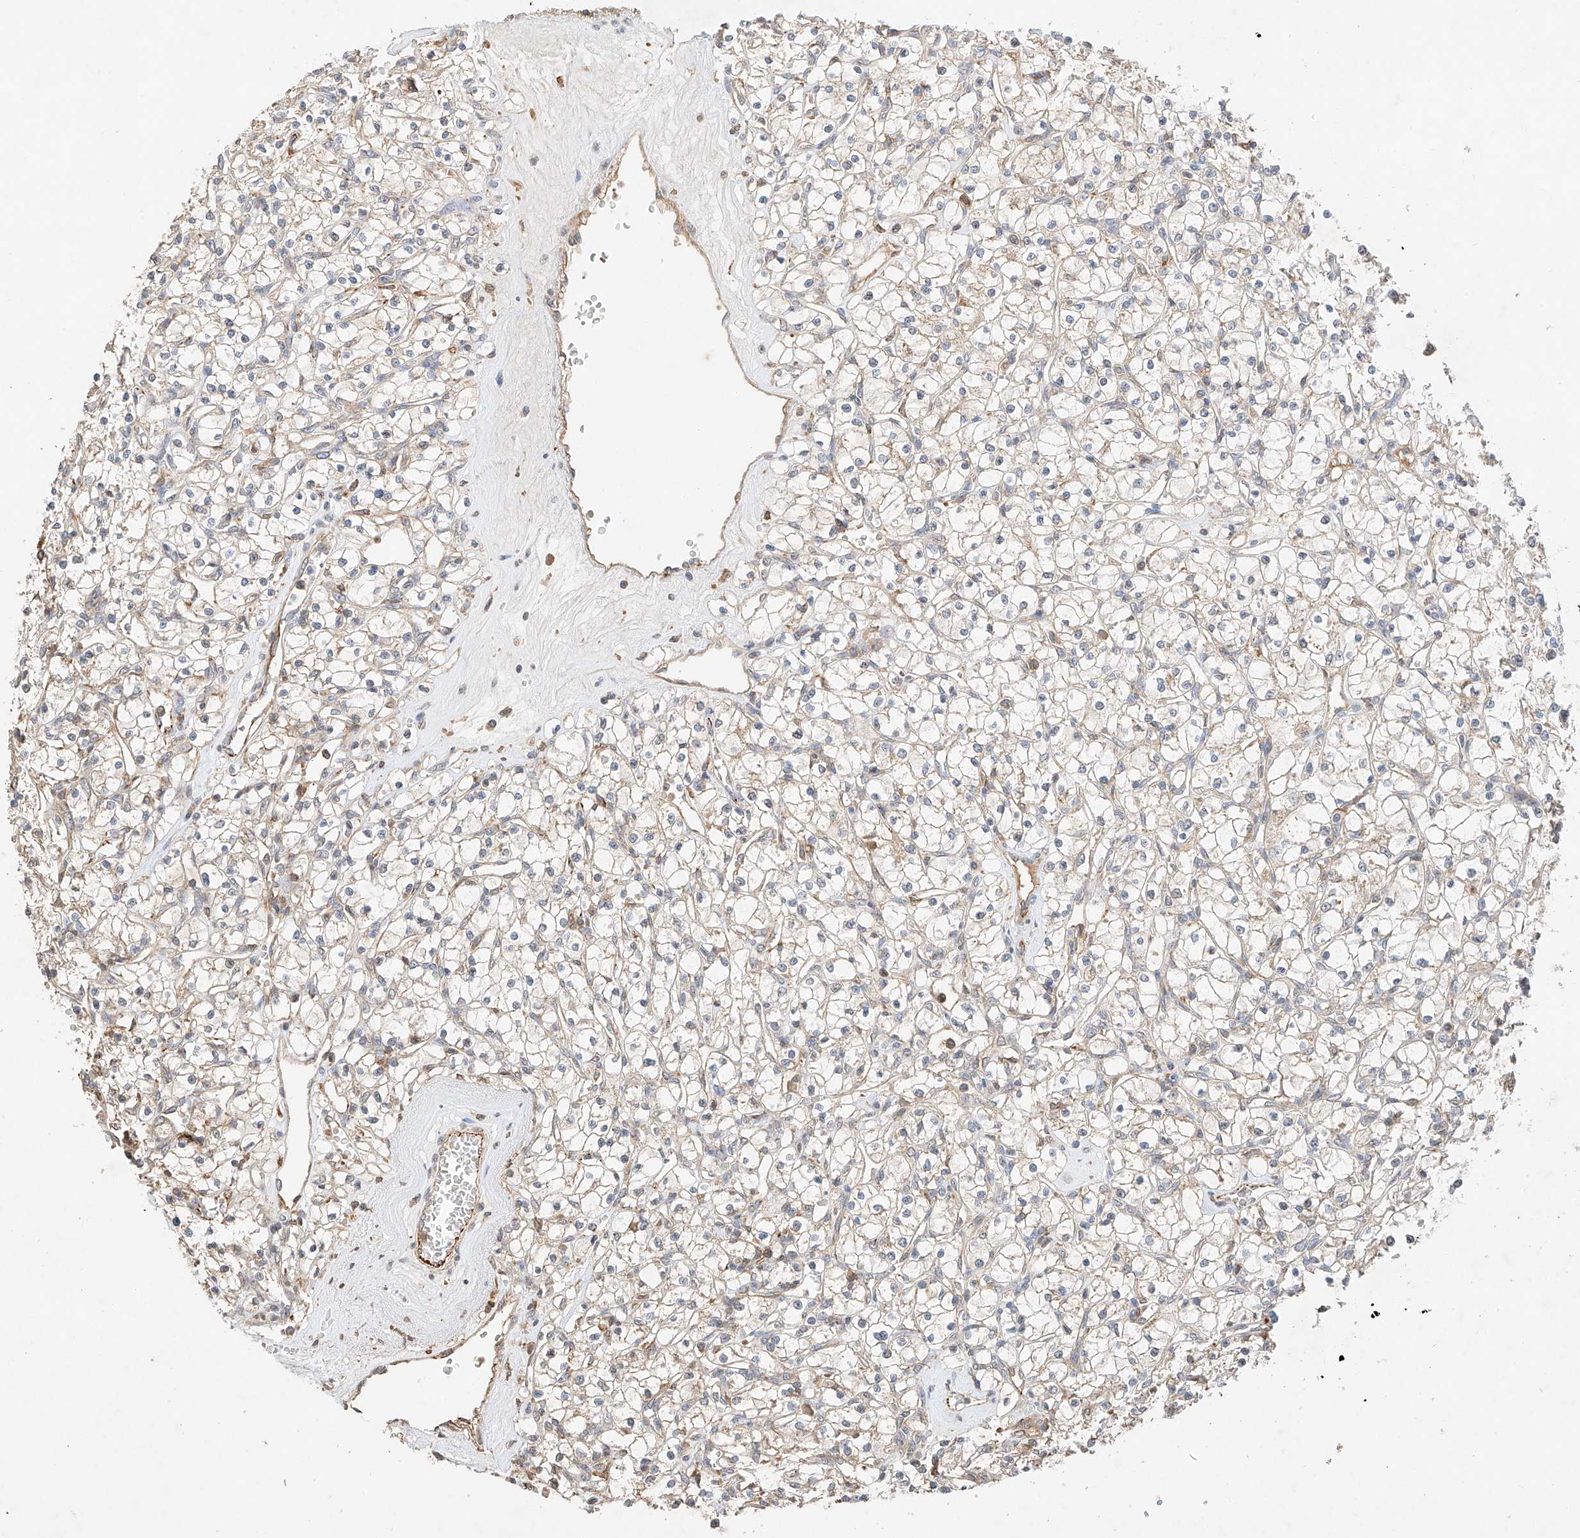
{"staining": {"intensity": "weak", "quantity": "<25%", "location": "cytoplasmic/membranous"}, "tissue": "renal cancer", "cell_type": "Tumor cells", "image_type": "cancer", "snomed": [{"axis": "morphology", "description": "Adenocarcinoma, NOS"}, {"axis": "topography", "description": "Kidney"}], "caption": "The micrograph reveals no staining of tumor cells in adenocarcinoma (renal). Brightfield microscopy of immunohistochemistry (IHC) stained with DAB (brown) and hematoxylin (blue), captured at high magnification.", "gene": "SUSD6", "patient": {"sex": "female", "age": 59}}